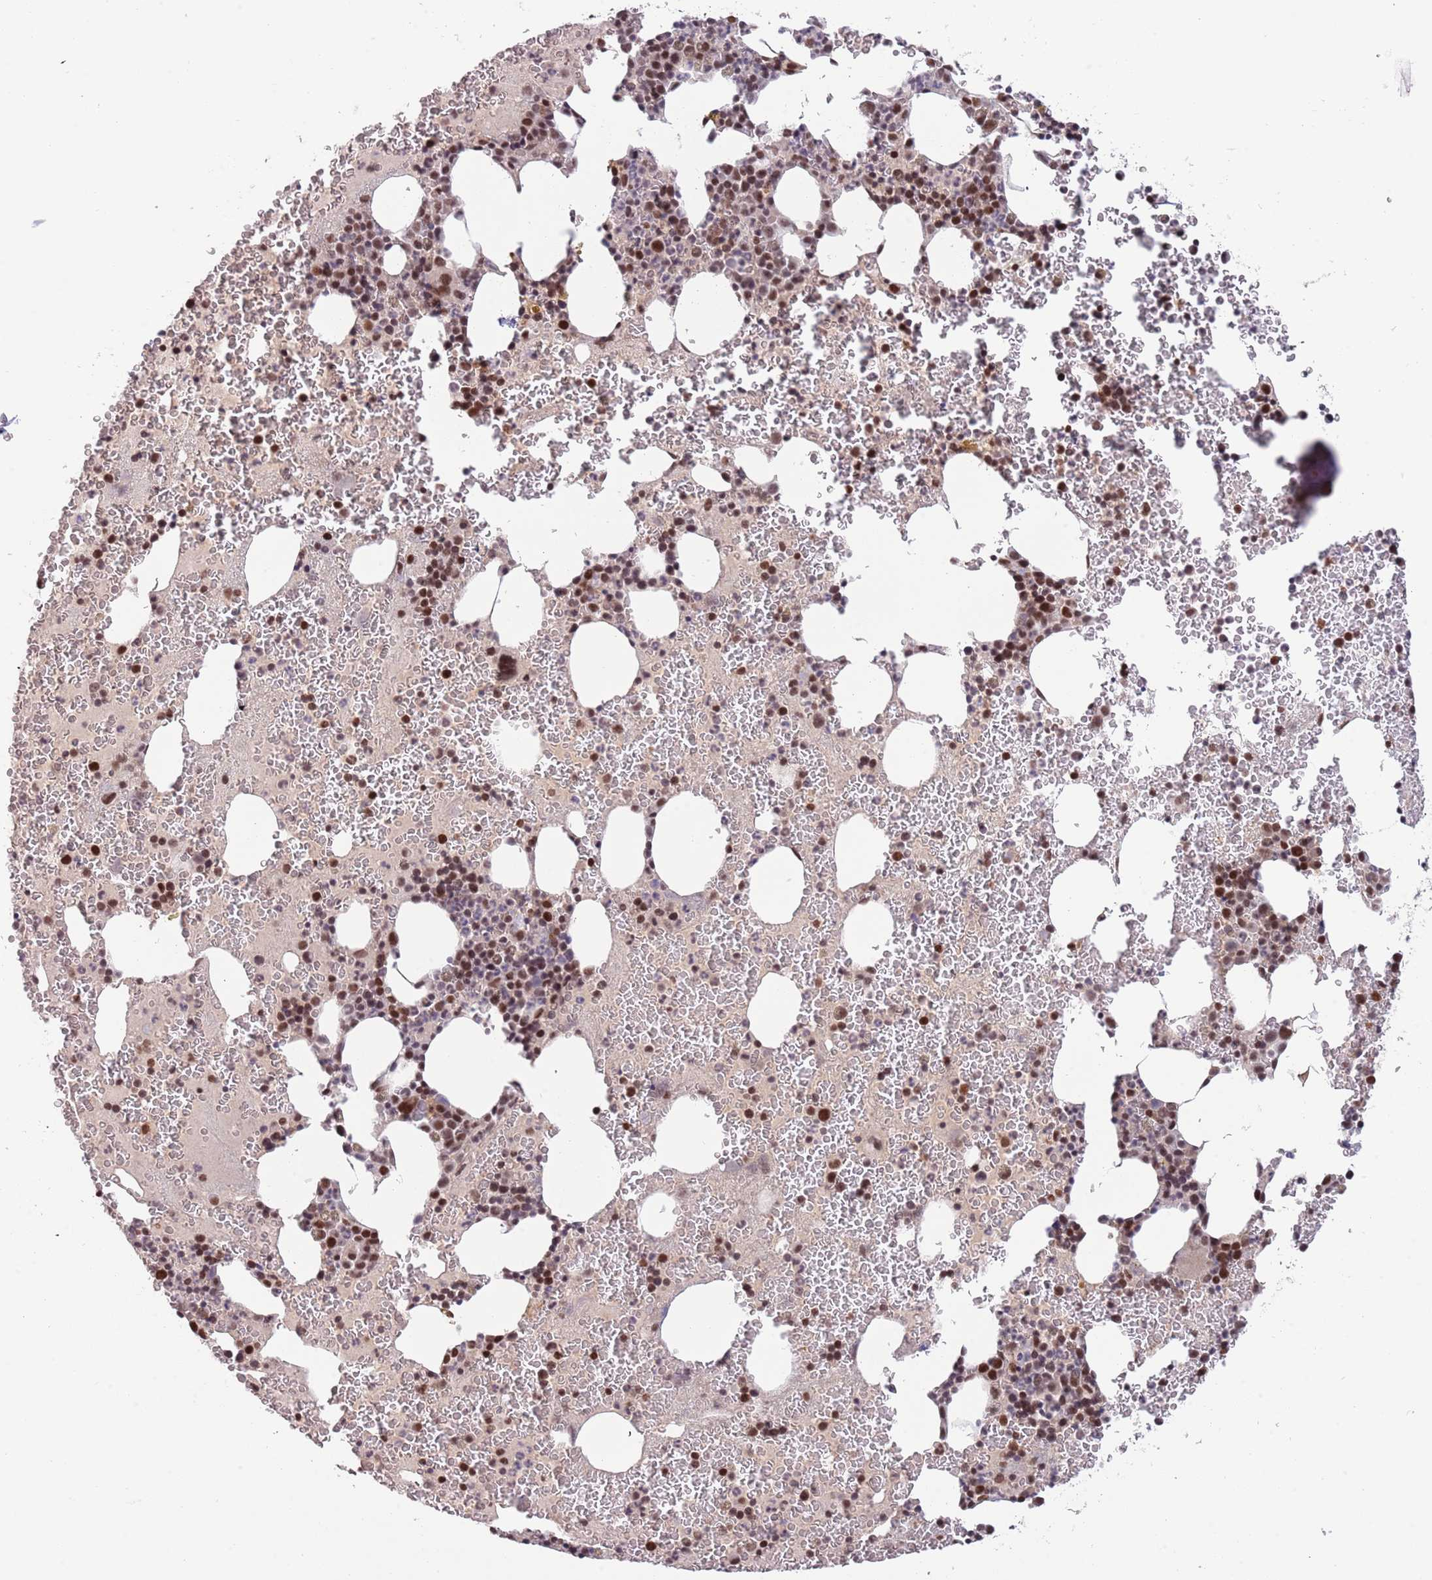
{"staining": {"intensity": "strong", "quantity": "<25%", "location": "nuclear"}, "tissue": "bone marrow", "cell_type": "Hematopoietic cells", "image_type": "normal", "snomed": [{"axis": "morphology", "description": "Normal tissue, NOS"}, {"axis": "topography", "description": "Bone marrow"}], "caption": "Immunohistochemical staining of benign bone marrow demonstrates medium levels of strong nuclear staining in approximately <25% of hematopoietic cells.", "gene": "ZBTB7A", "patient": {"sex": "male", "age": 26}}